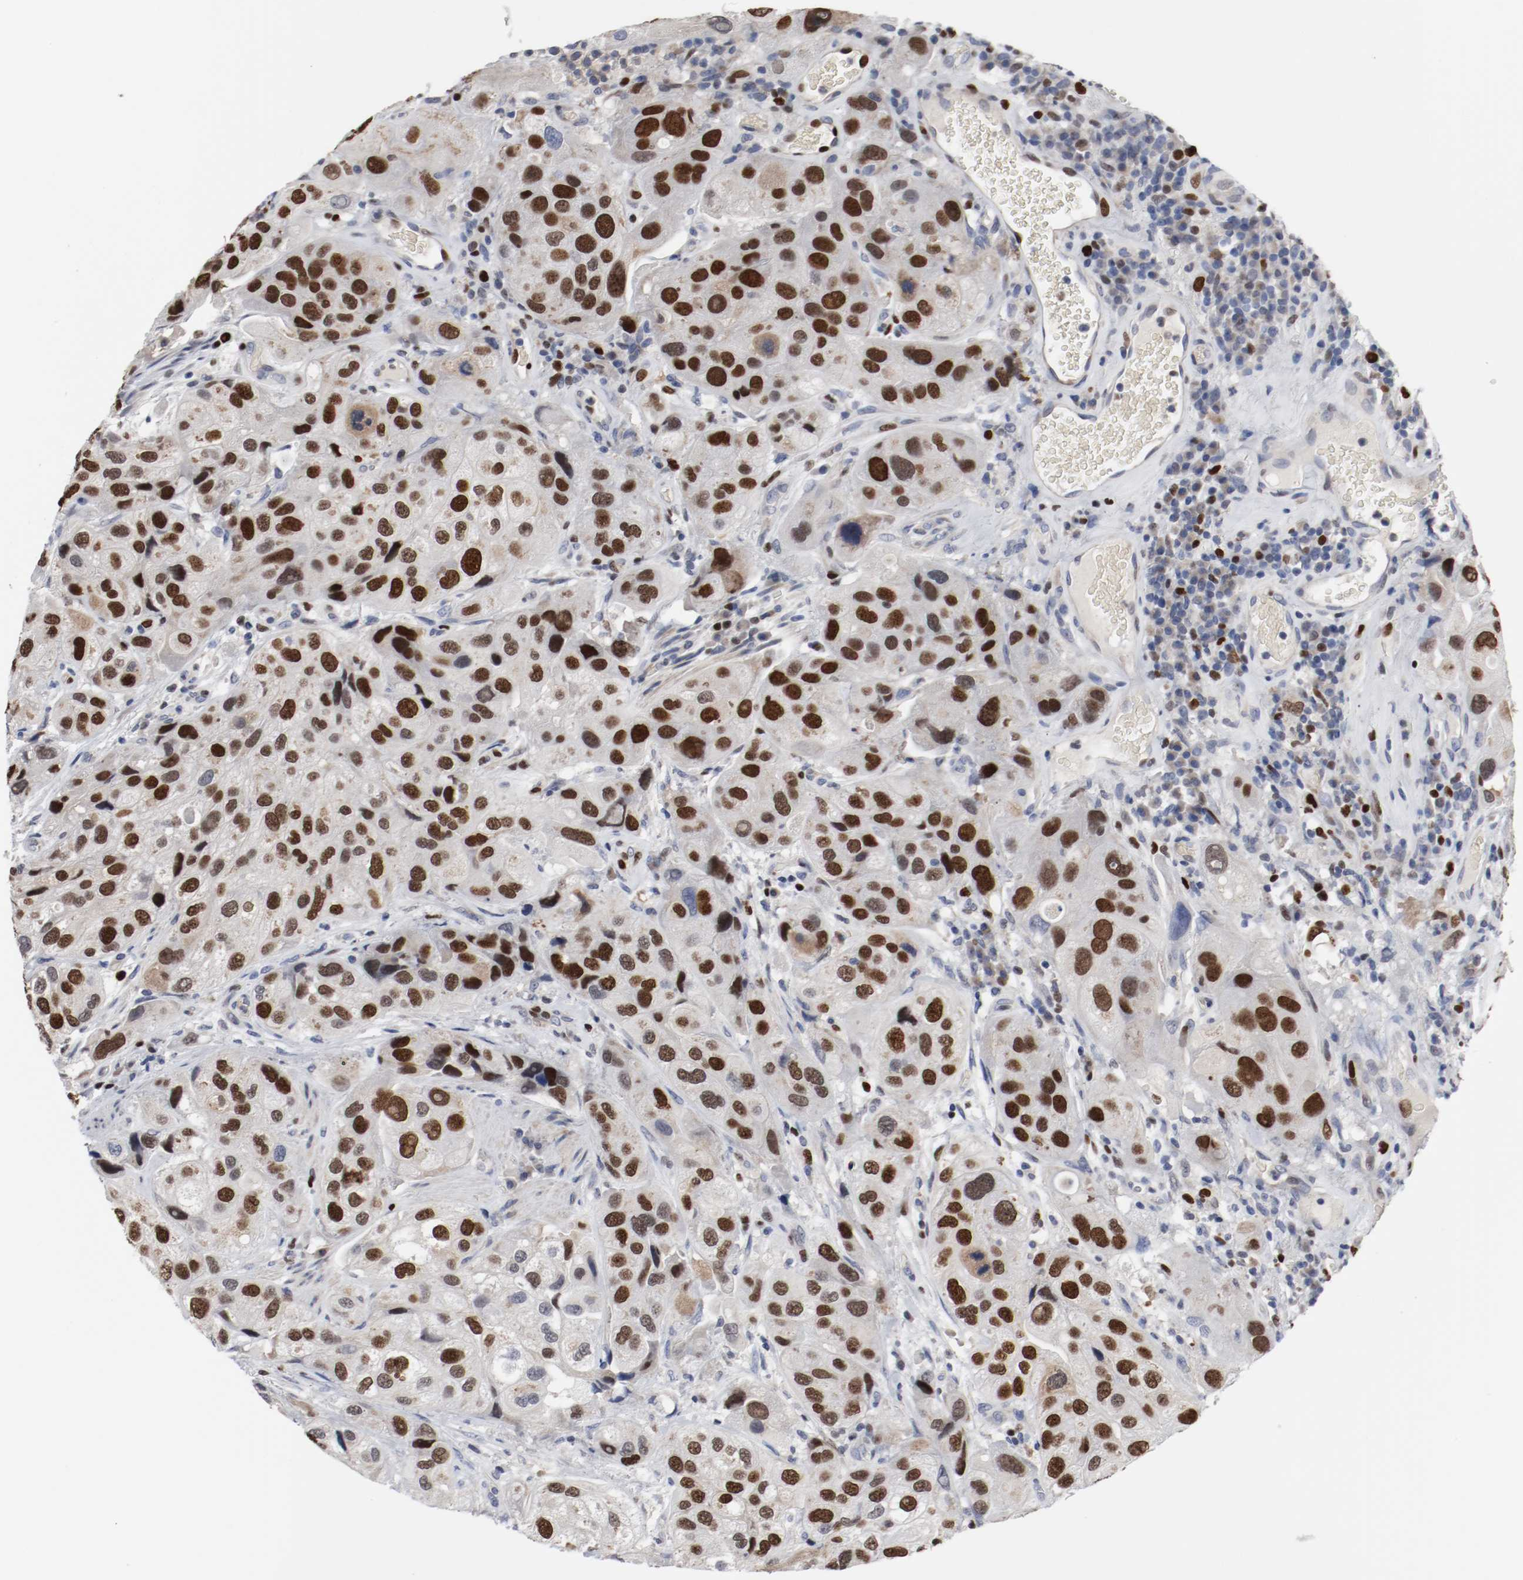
{"staining": {"intensity": "strong", "quantity": ">75%", "location": "nuclear"}, "tissue": "urothelial cancer", "cell_type": "Tumor cells", "image_type": "cancer", "snomed": [{"axis": "morphology", "description": "Urothelial carcinoma, High grade"}, {"axis": "topography", "description": "Urinary bladder"}], "caption": "High-grade urothelial carcinoma was stained to show a protein in brown. There is high levels of strong nuclear expression in approximately >75% of tumor cells.", "gene": "MCM6", "patient": {"sex": "female", "age": 64}}